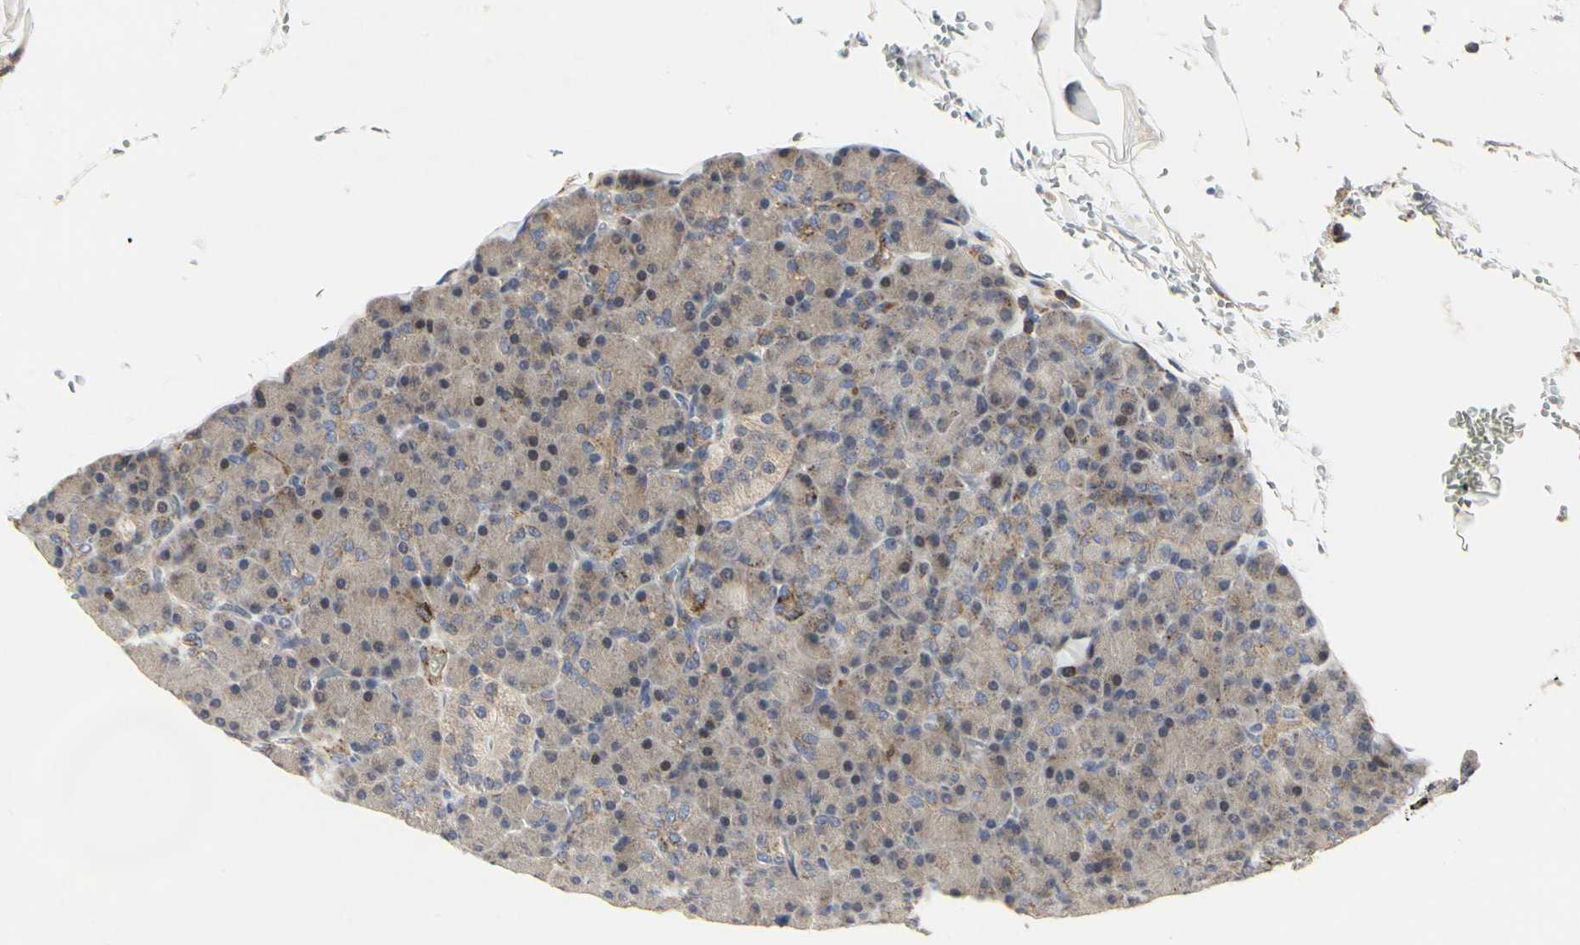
{"staining": {"intensity": "weak", "quantity": "25%-75%", "location": "cytoplasmic/membranous"}, "tissue": "pancreas", "cell_type": "Exocrine glandular cells", "image_type": "normal", "snomed": [{"axis": "morphology", "description": "Normal tissue, NOS"}, {"axis": "topography", "description": "Pancreas"}], "caption": "Immunohistochemistry (IHC) of normal human pancreas demonstrates low levels of weak cytoplasmic/membranous staining in about 25%-75% of exocrine glandular cells.", "gene": "NAPG", "patient": {"sex": "female", "age": 43}}